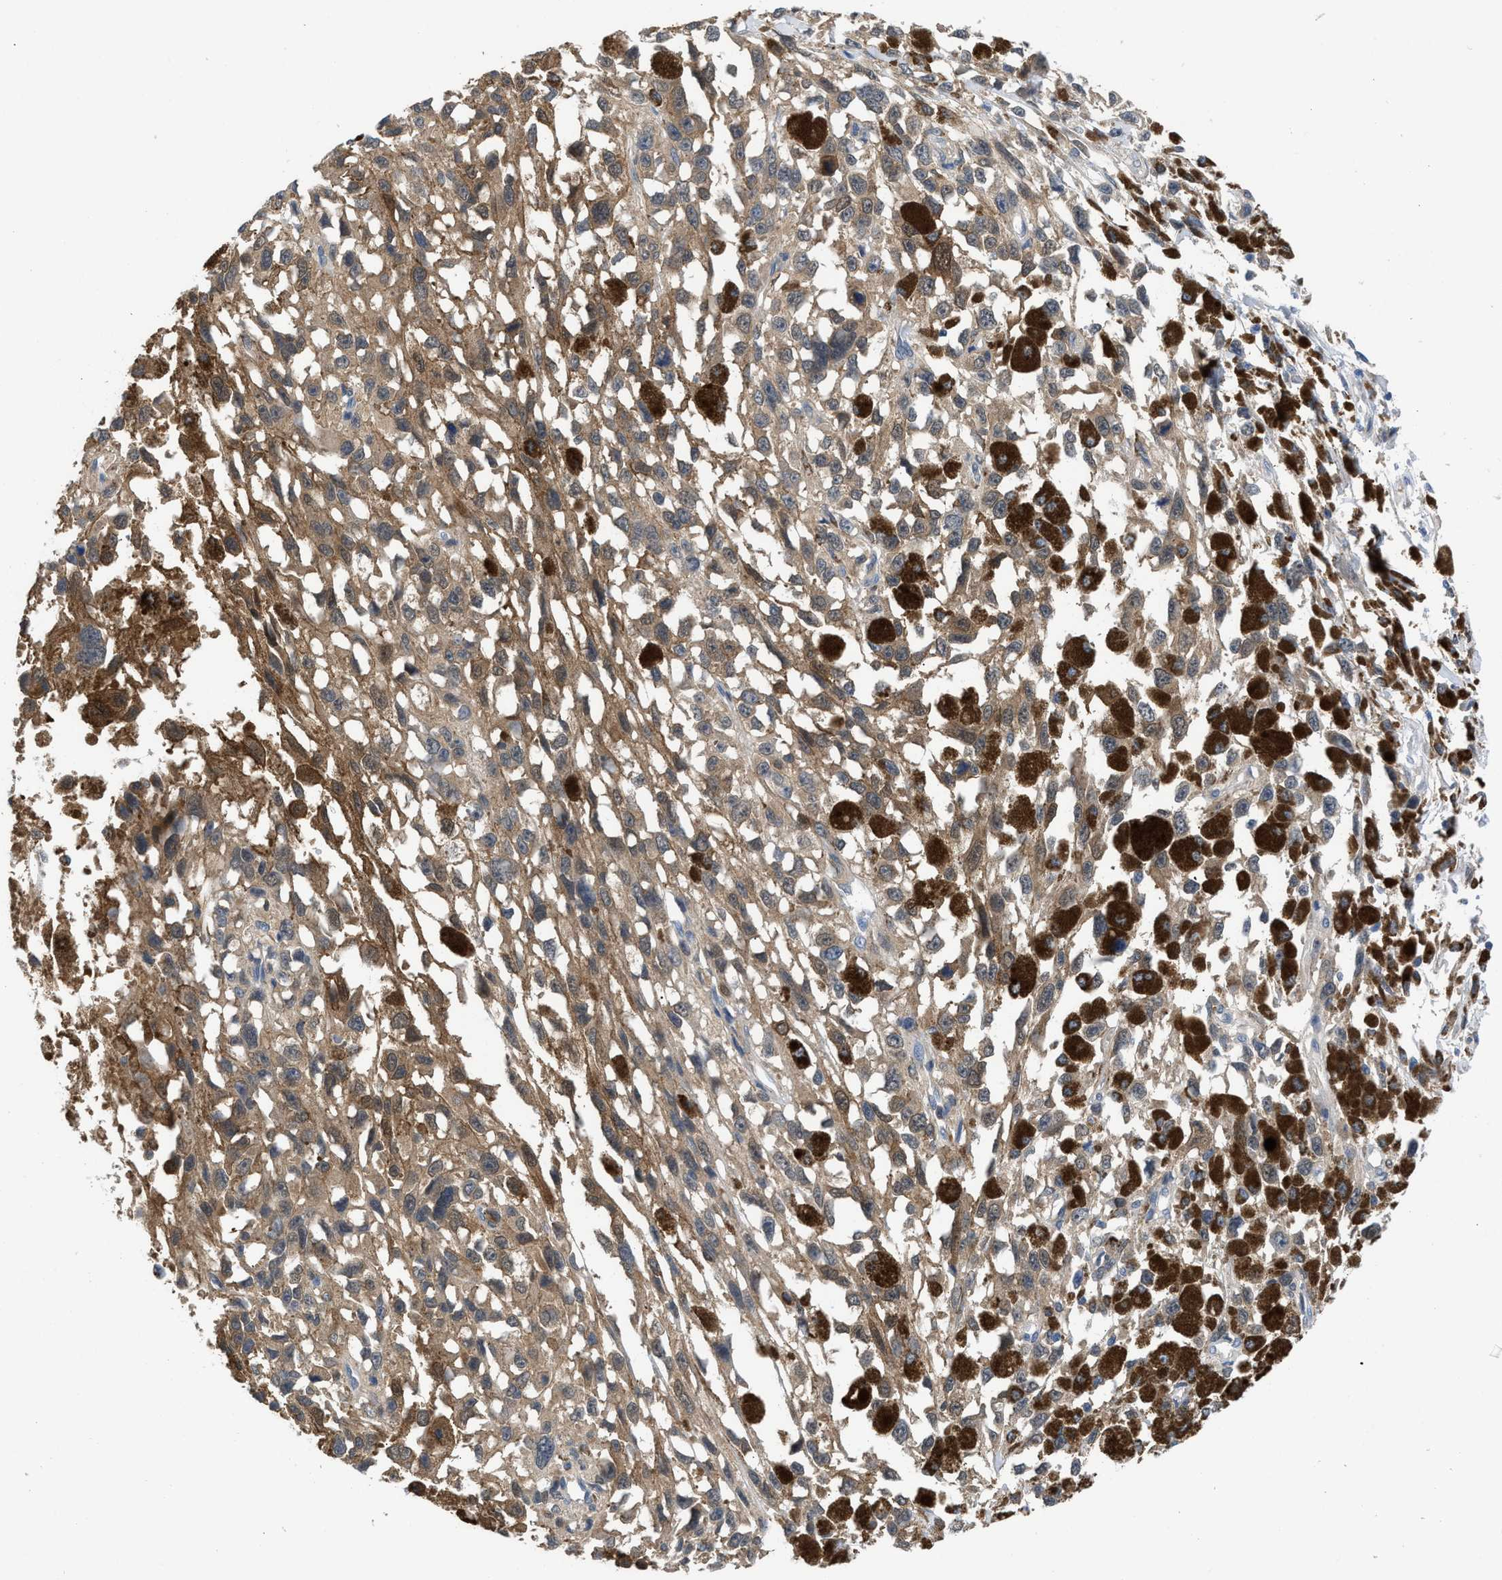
{"staining": {"intensity": "moderate", "quantity": ">75%", "location": "cytoplasmic/membranous"}, "tissue": "melanoma", "cell_type": "Tumor cells", "image_type": "cancer", "snomed": [{"axis": "morphology", "description": "Malignant melanoma, Metastatic site"}, {"axis": "topography", "description": "Lymph node"}], "caption": "Immunohistochemical staining of malignant melanoma (metastatic site) displays medium levels of moderate cytoplasmic/membranous protein staining in about >75% of tumor cells.", "gene": "CBR1", "patient": {"sex": "male", "age": 59}}